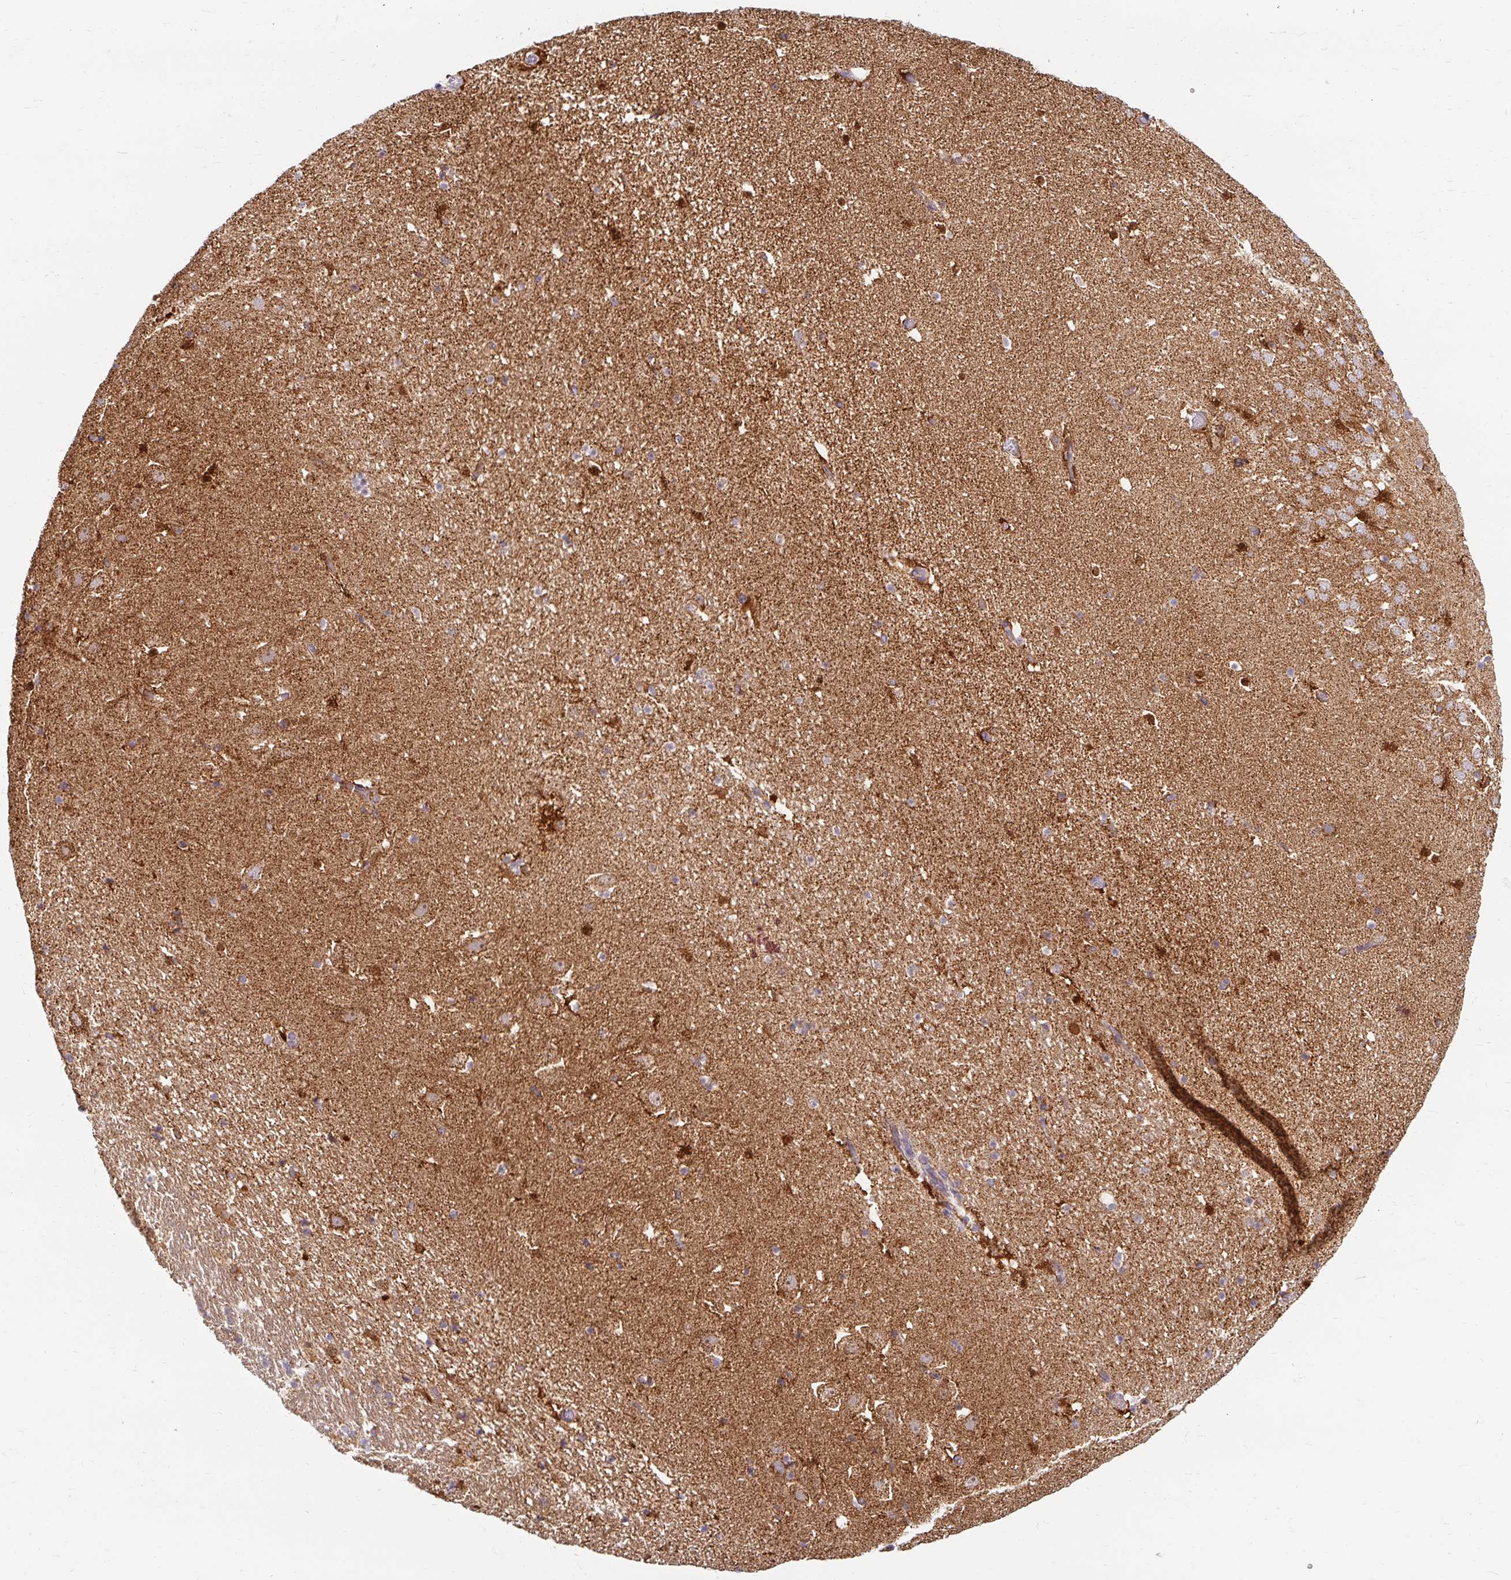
{"staining": {"intensity": "strong", "quantity": "<25%", "location": "cytoplasmic/membranous"}, "tissue": "hippocampus", "cell_type": "Glial cells", "image_type": "normal", "snomed": [{"axis": "morphology", "description": "Normal tissue, NOS"}, {"axis": "topography", "description": "Hippocampus"}], "caption": "High-magnification brightfield microscopy of normal hippocampus stained with DAB (3,3'-diaminobenzidine) (brown) and counterstained with hematoxylin (blue). glial cells exhibit strong cytoplasmic/membranous expression is identified in approximately<25% of cells.", "gene": "SKP2", "patient": {"sex": "female", "age": 42}}